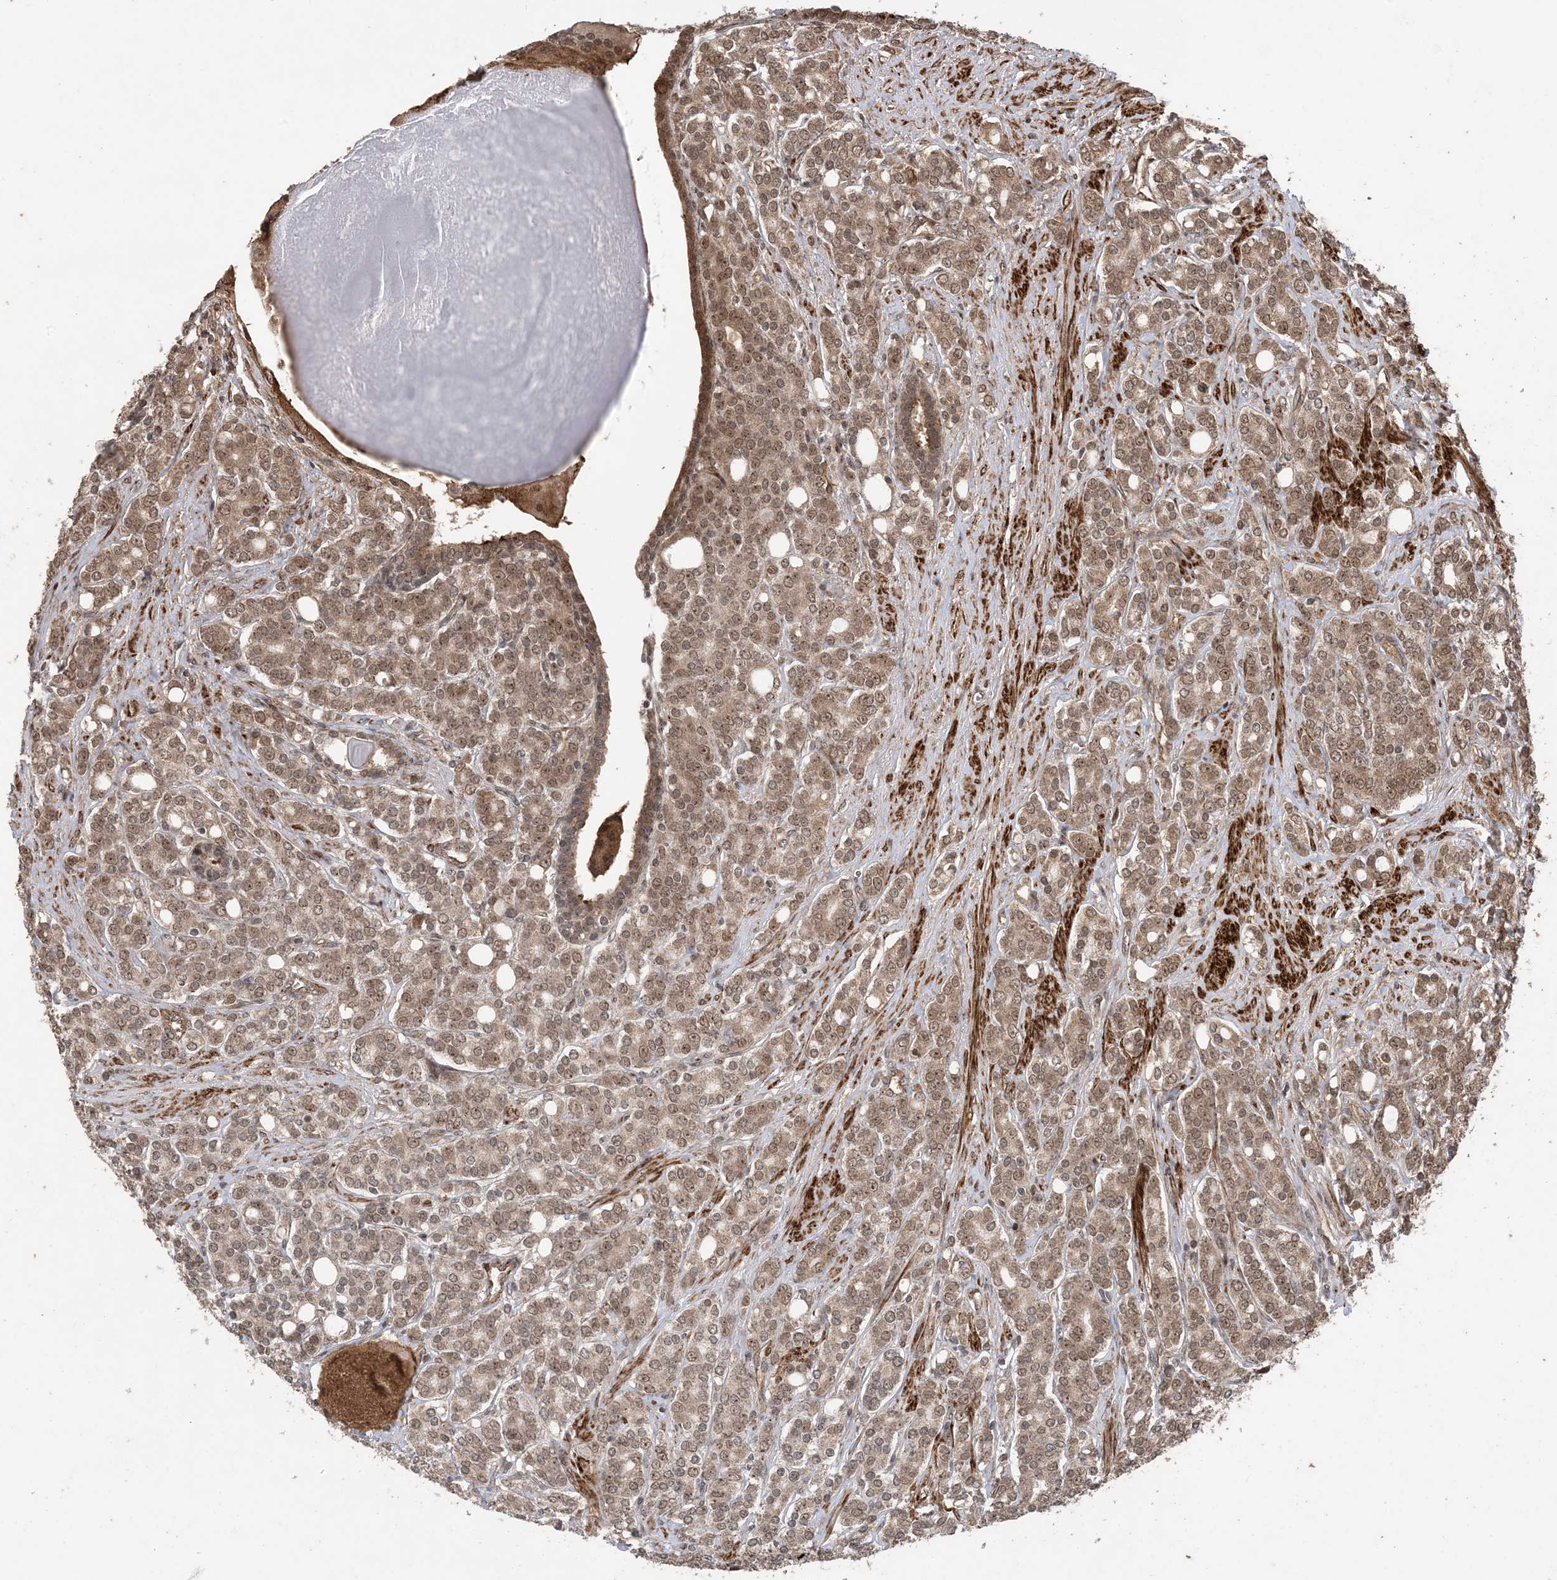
{"staining": {"intensity": "moderate", "quantity": ">75%", "location": "cytoplasmic/membranous,nuclear"}, "tissue": "prostate cancer", "cell_type": "Tumor cells", "image_type": "cancer", "snomed": [{"axis": "morphology", "description": "Adenocarcinoma, High grade"}, {"axis": "topography", "description": "Prostate"}], "caption": "This histopathology image shows immunohistochemistry staining of human prostate high-grade adenocarcinoma, with medium moderate cytoplasmic/membranous and nuclear expression in about >75% of tumor cells.", "gene": "ZNF511", "patient": {"sex": "male", "age": 62}}